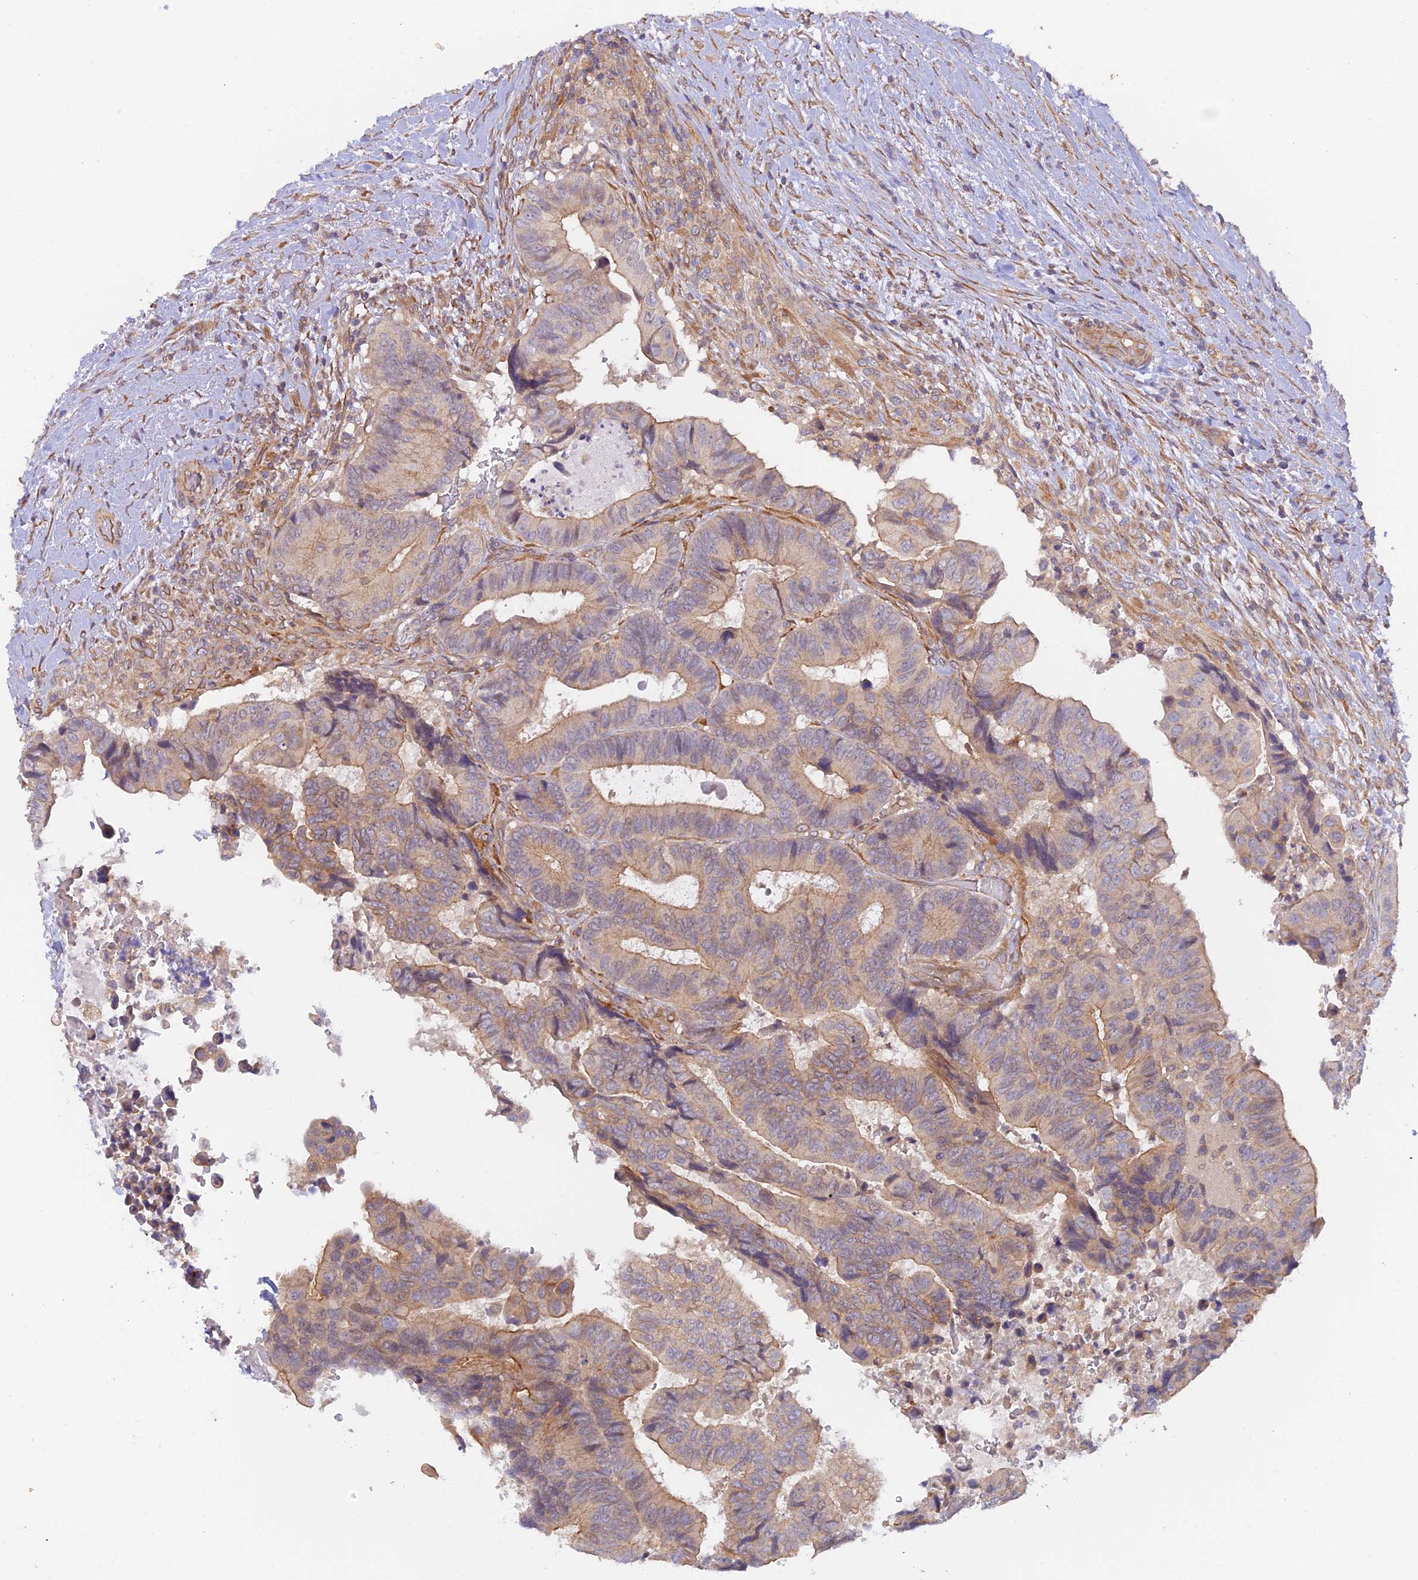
{"staining": {"intensity": "weak", "quantity": "25%-75%", "location": "cytoplasmic/membranous"}, "tissue": "colorectal cancer", "cell_type": "Tumor cells", "image_type": "cancer", "snomed": [{"axis": "morphology", "description": "Adenocarcinoma, NOS"}, {"axis": "topography", "description": "Colon"}], "caption": "Immunohistochemical staining of human colorectal adenocarcinoma reveals weak cytoplasmic/membranous protein staining in approximately 25%-75% of tumor cells.", "gene": "MYO9A", "patient": {"sex": "male", "age": 85}}